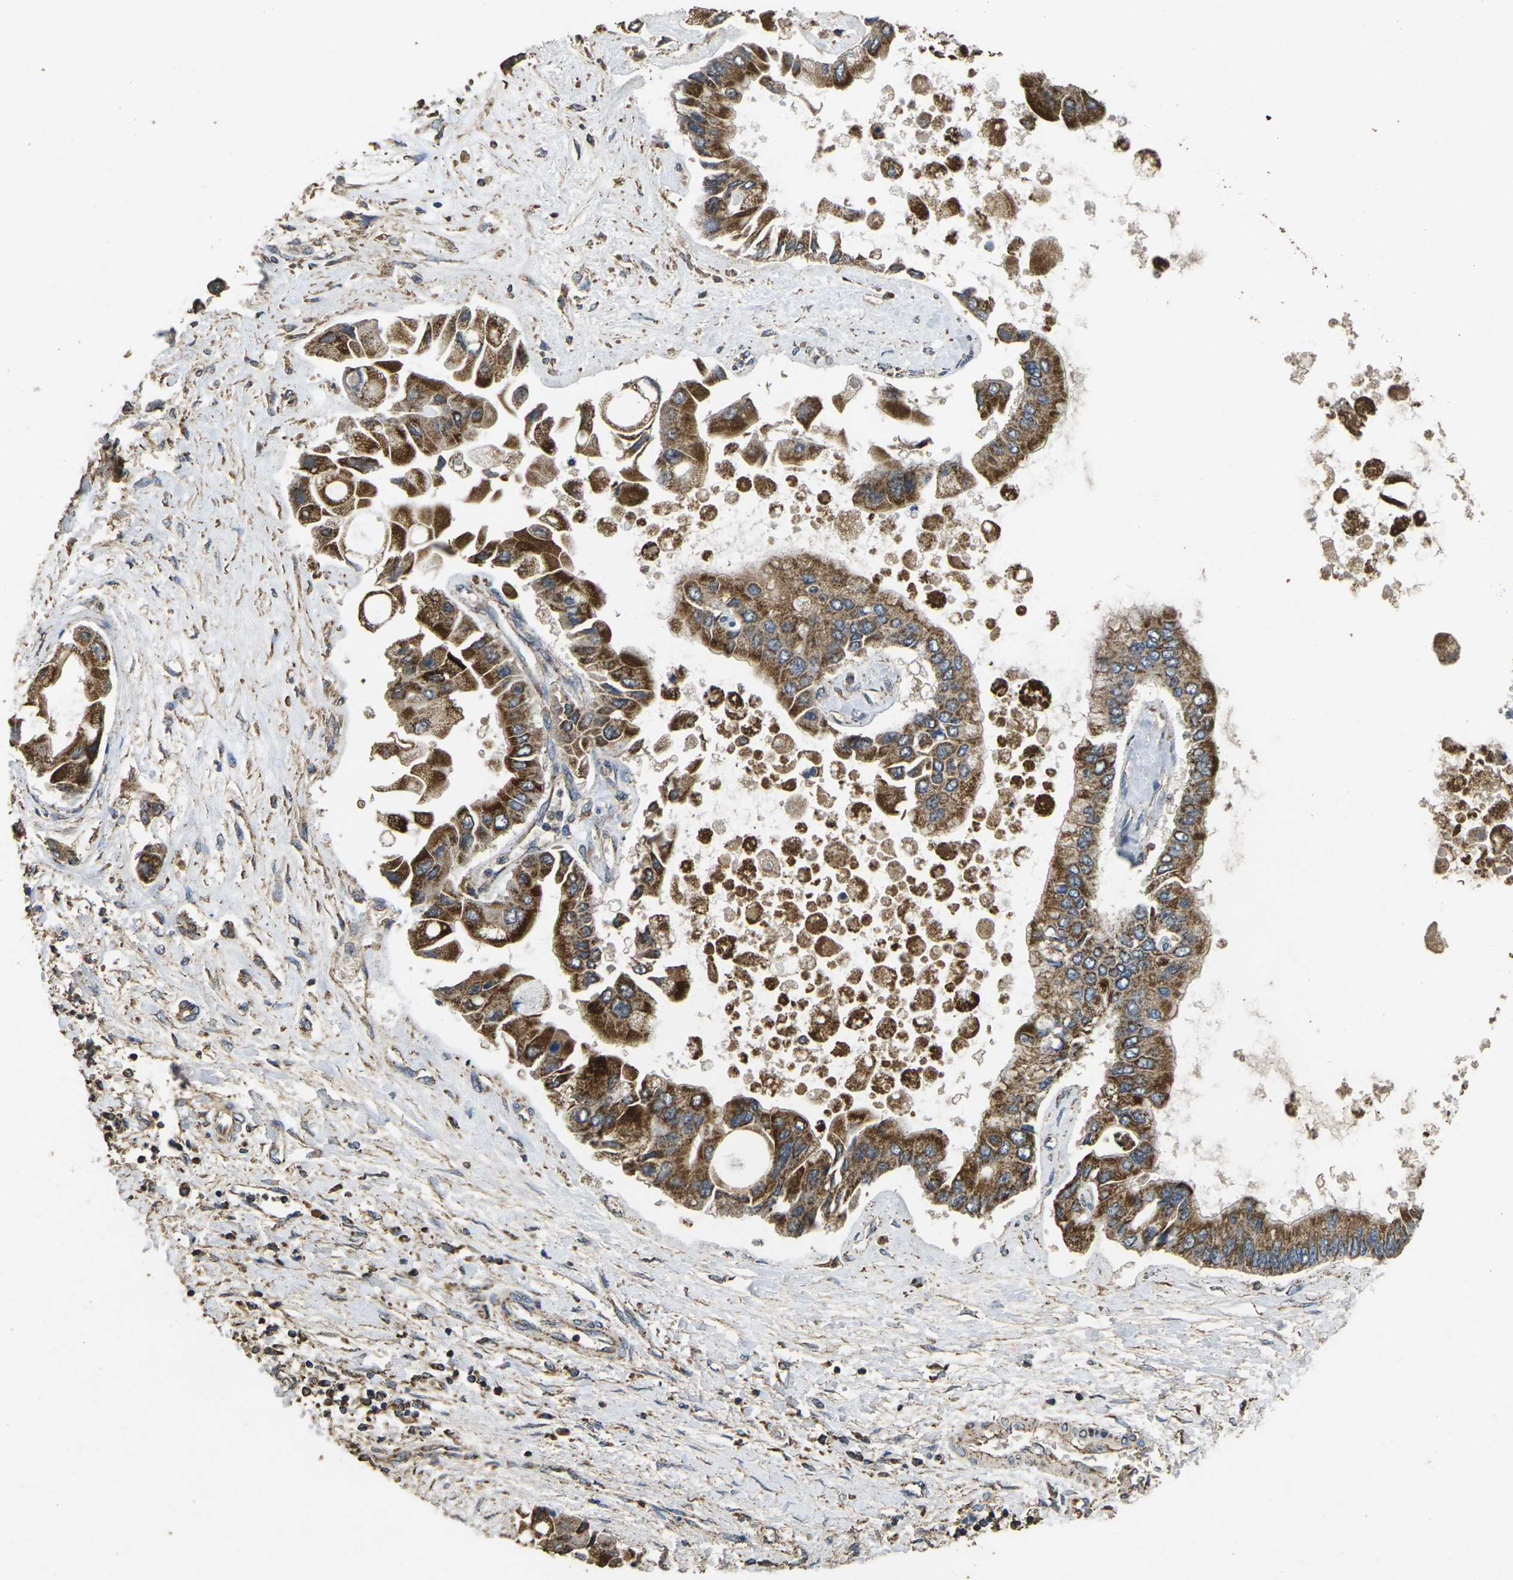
{"staining": {"intensity": "moderate", "quantity": ">75%", "location": "cytoplasmic/membranous"}, "tissue": "liver cancer", "cell_type": "Tumor cells", "image_type": "cancer", "snomed": [{"axis": "morphology", "description": "Cholangiocarcinoma"}, {"axis": "topography", "description": "Liver"}], "caption": "IHC (DAB (3,3'-diaminobenzidine)) staining of human liver cancer (cholangiocarcinoma) displays moderate cytoplasmic/membranous protein expression in about >75% of tumor cells.", "gene": "MAPK11", "patient": {"sex": "male", "age": 50}}